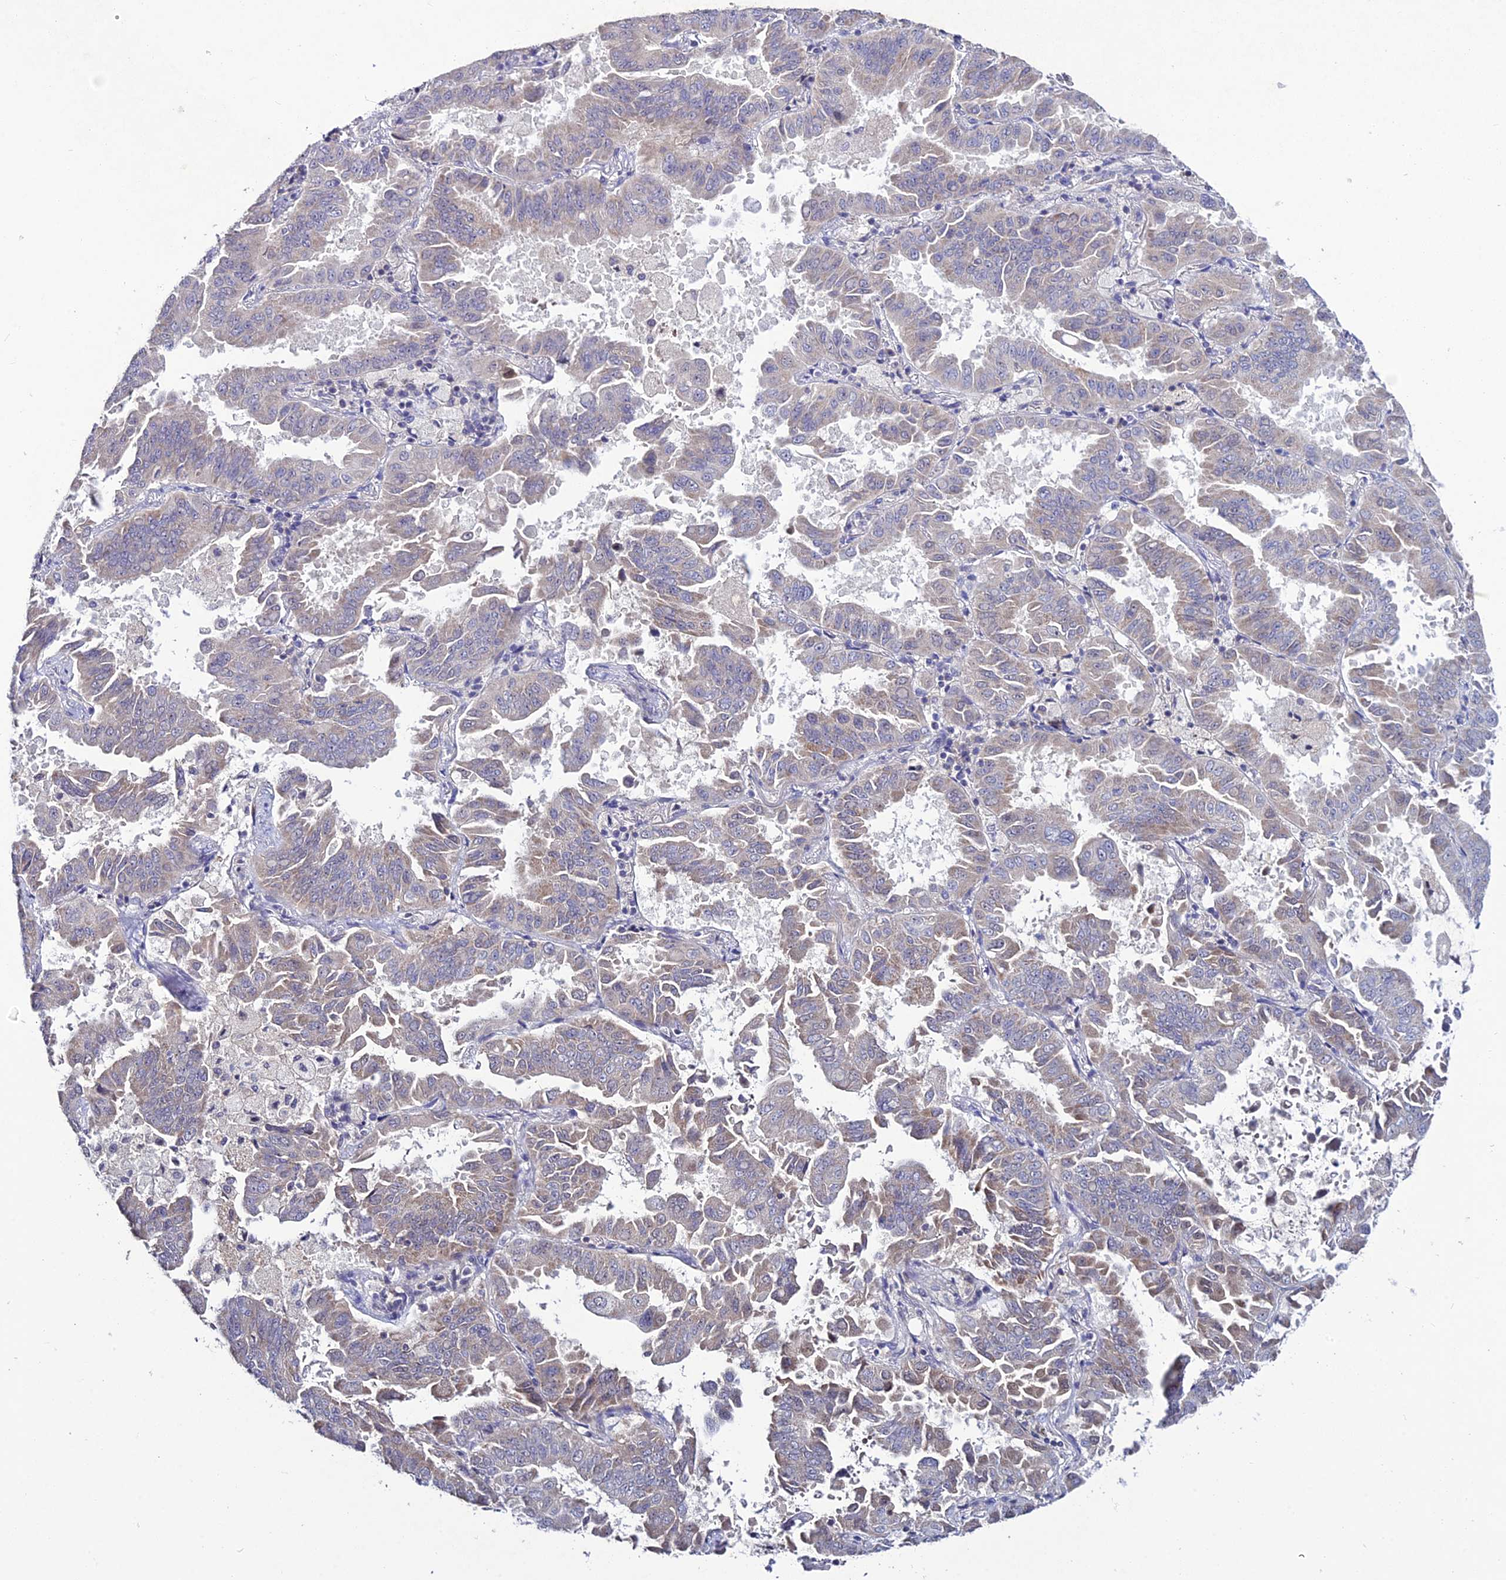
{"staining": {"intensity": "negative", "quantity": "none", "location": "none"}, "tissue": "lung cancer", "cell_type": "Tumor cells", "image_type": "cancer", "snomed": [{"axis": "morphology", "description": "Adenocarcinoma, NOS"}, {"axis": "topography", "description": "Lung"}], "caption": "Tumor cells are negative for brown protein staining in adenocarcinoma (lung).", "gene": "CHST5", "patient": {"sex": "male", "age": 64}}